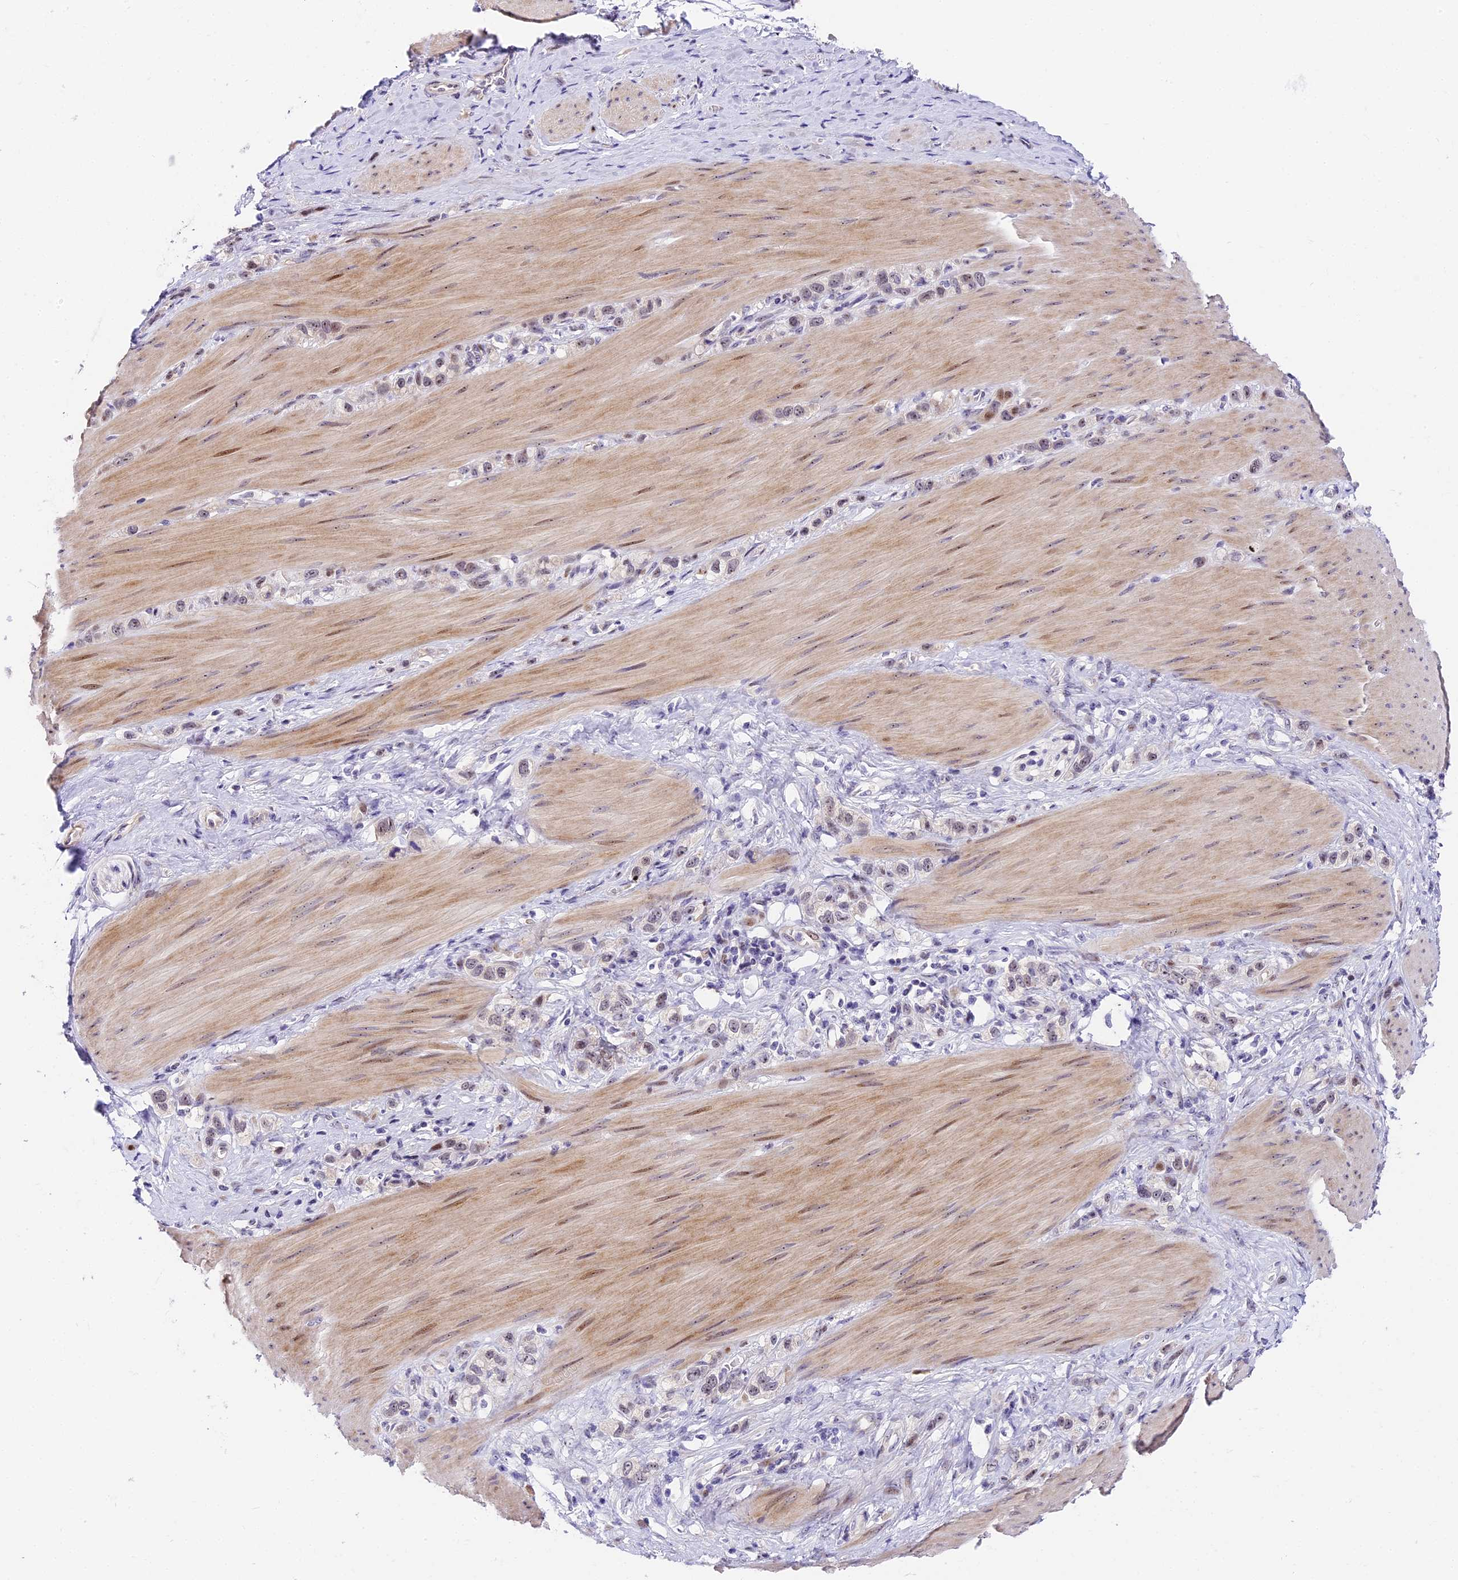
{"staining": {"intensity": "moderate", "quantity": "<25%", "location": "nuclear"}, "tissue": "stomach cancer", "cell_type": "Tumor cells", "image_type": "cancer", "snomed": [{"axis": "morphology", "description": "Adenocarcinoma, NOS"}, {"axis": "topography", "description": "Stomach"}], "caption": "Human stomach cancer stained with a protein marker demonstrates moderate staining in tumor cells.", "gene": "MIDN", "patient": {"sex": "female", "age": 65}}